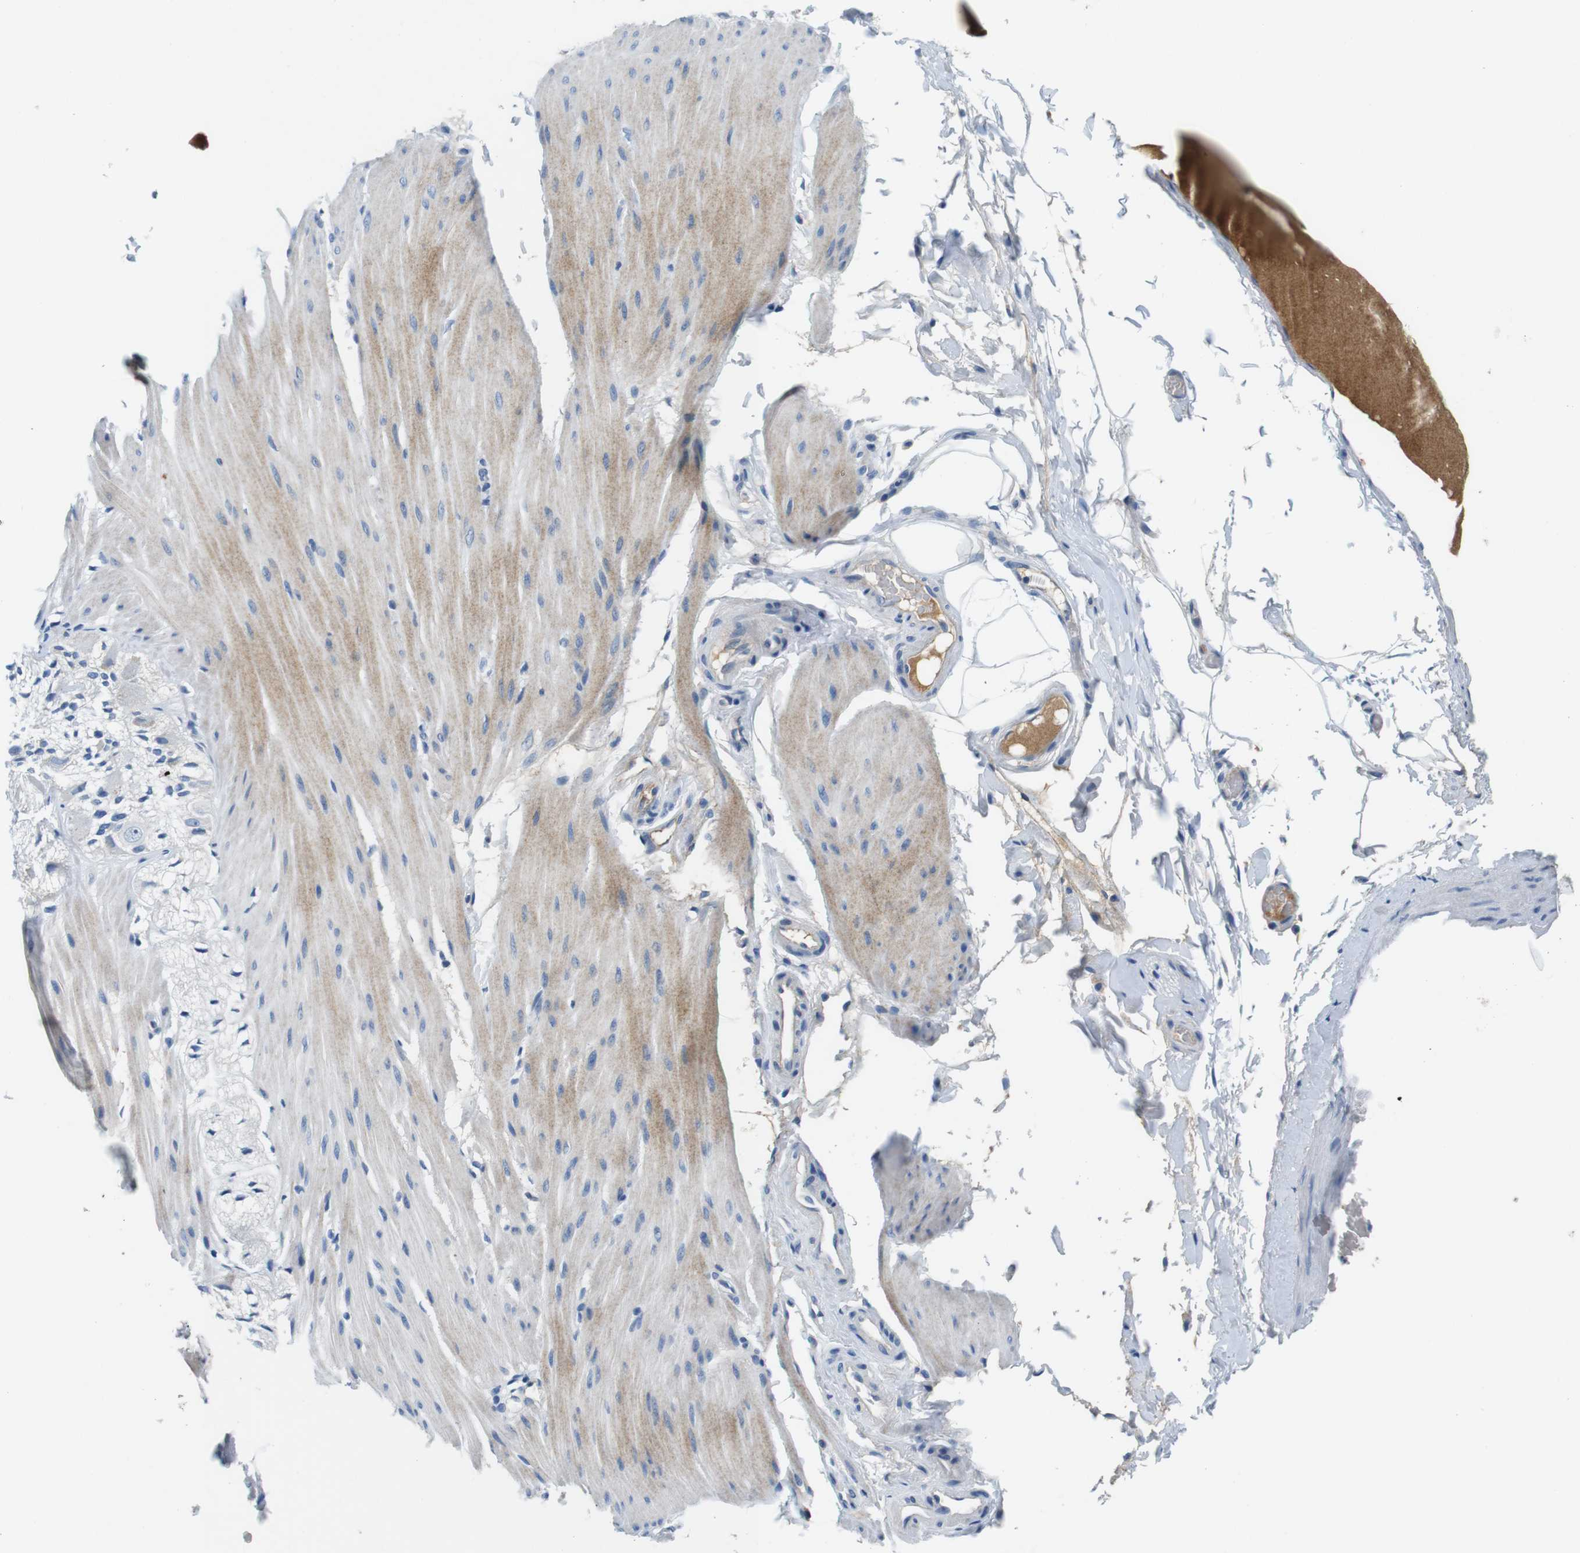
{"staining": {"intensity": "weak", "quantity": ">75%", "location": "cytoplasmic/membranous"}, "tissue": "smooth muscle", "cell_type": "Smooth muscle cells", "image_type": "normal", "snomed": [{"axis": "morphology", "description": "Normal tissue, NOS"}, {"axis": "topography", "description": "Smooth muscle"}, {"axis": "topography", "description": "Colon"}], "caption": "Protein staining of benign smooth muscle shows weak cytoplasmic/membranous staining in about >75% of smooth muscle cells. Immunohistochemistry stains the protein in brown and the nuclei are stained blue.", "gene": "IGHD", "patient": {"sex": "male", "age": 67}}